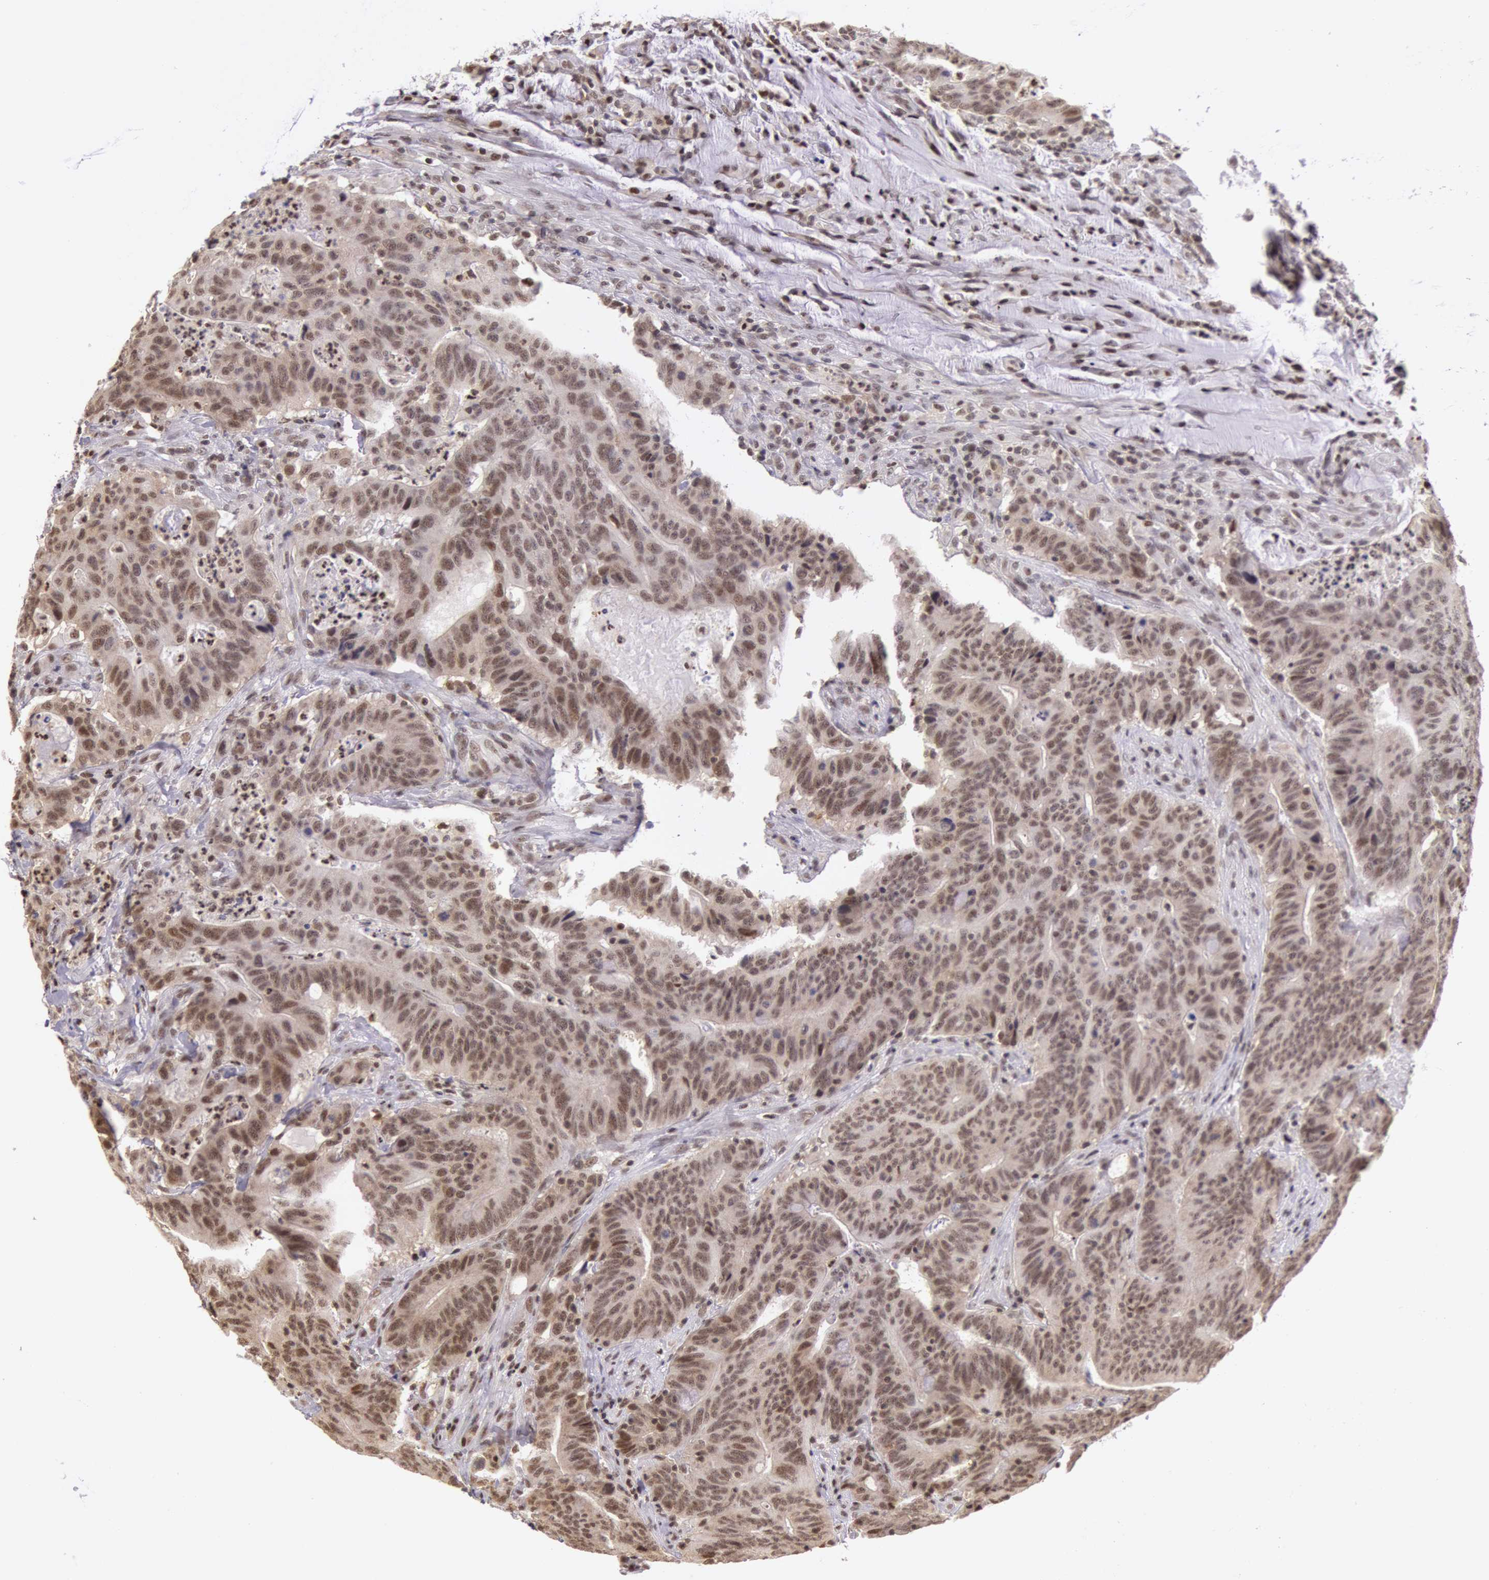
{"staining": {"intensity": "moderate", "quantity": ">75%", "location": "nuclear"}, "tissue": "colorectal cancer", "cell_type": "Tumor cells", "image_type": "cancer", "snomed": [{"axis": "morphology", "description": "Adenocarcinoma, NOS"}, {"axis": "topography", "description": "Colon"}], "caption": "An image showing moderate nuclear staining in about >75% of tumor cells in colorectal cancer (adenocarcinoma), as visualized by brown immunohistochemical staining.", "gene": "ESS2", "patient": {"sex": "male", "age": 54}}